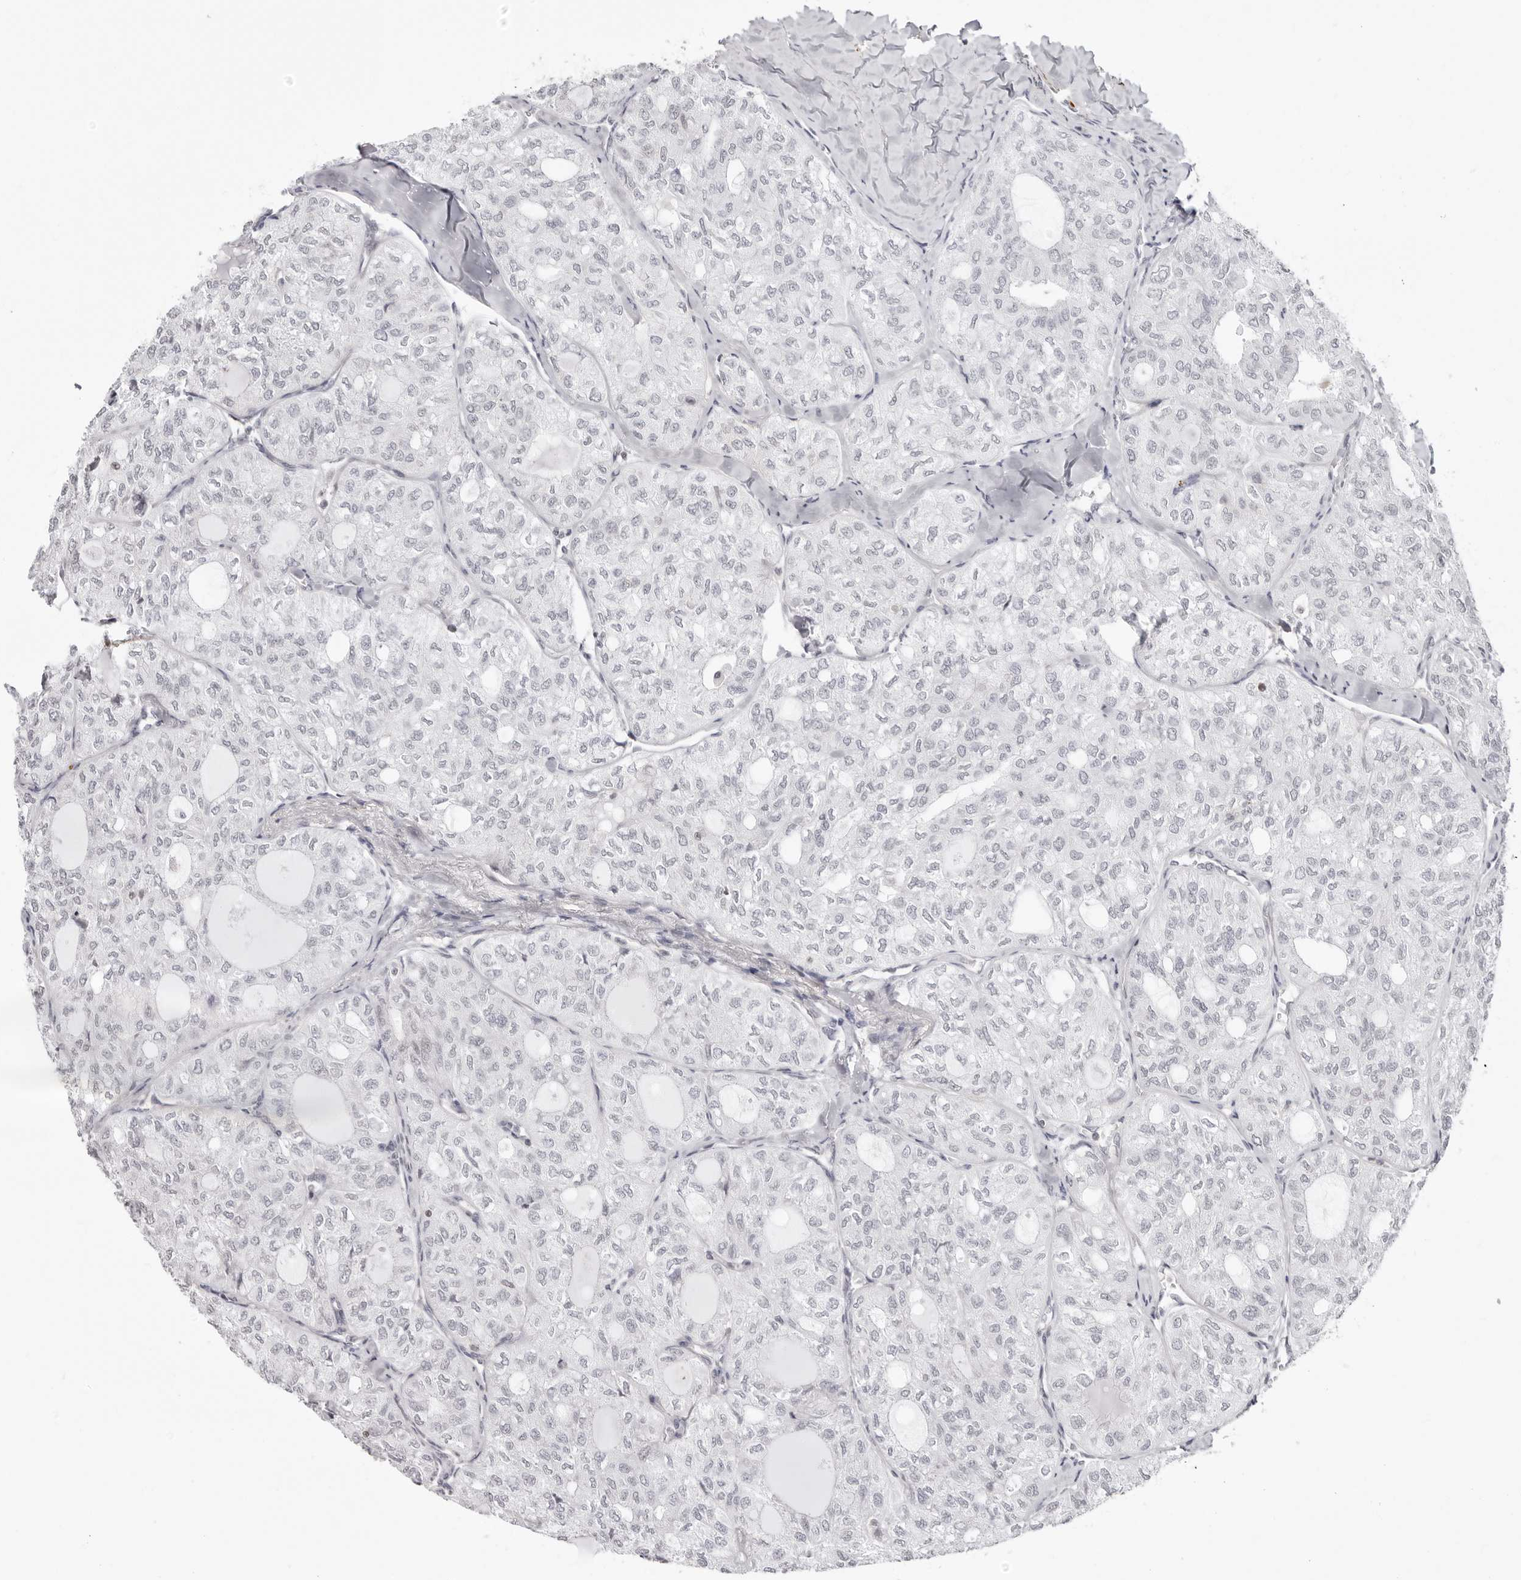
{"staining": {"intensity": "negative", "quantity": "none", "location": "none"}, "tissue": "thyroid cancer", "cell_type": "Tumor cells", "image_type": "cancer", "snomed": [{"axis": "morphology", "description": "Follicular adenoma carcinoma, NOS"}, {"axis": "topography", "description": "Thyroid gland"}], "caption": "An immunohistochemistry histopathology image of thyroid follicular adenoma carcinoma is shown. There is no staining in tumor cells of thyroid follicular adenoma carcinoma.", "gene": "UNK", "patient": {"sex": "male", "age": 75}}